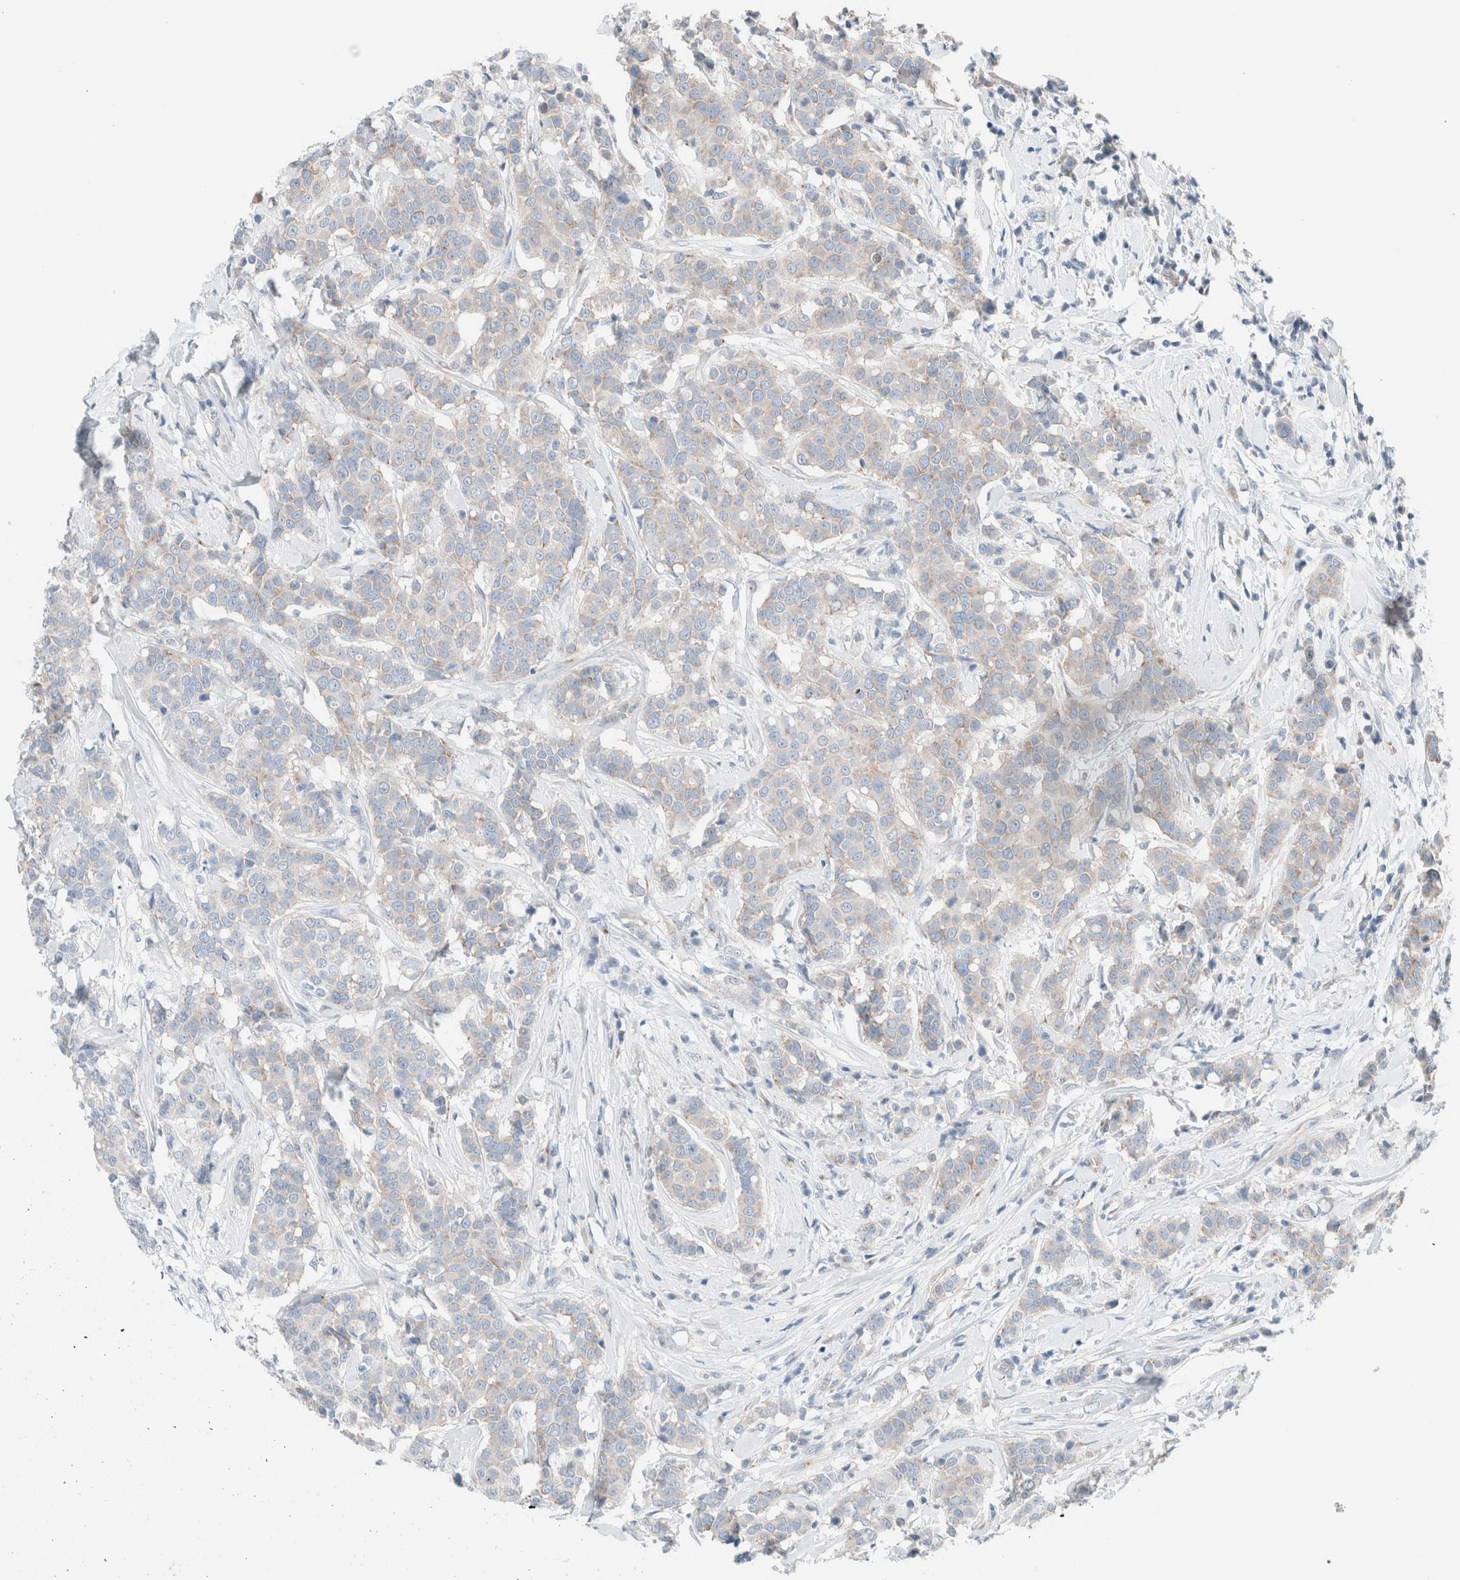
{"staining": {"intensity": "weak", "quantity": "<25%", "location": "cytoplasmic/membranous"}, "tissue": "breast cancer", "cell_type": "Tumor cells", "image_type": "cancer", "snomed": [{"axis": "morphology", "description": "Duct carcinoma"}, {"axis": "topography", "description": "Breast"}], "caption": "Immunohistochemical staining of breast infiltrating ductal carcinoma demonstrates no significant staining in tumor cells.", "gene": "CASC3", "patient": {"sex": "female", "age": 27}}